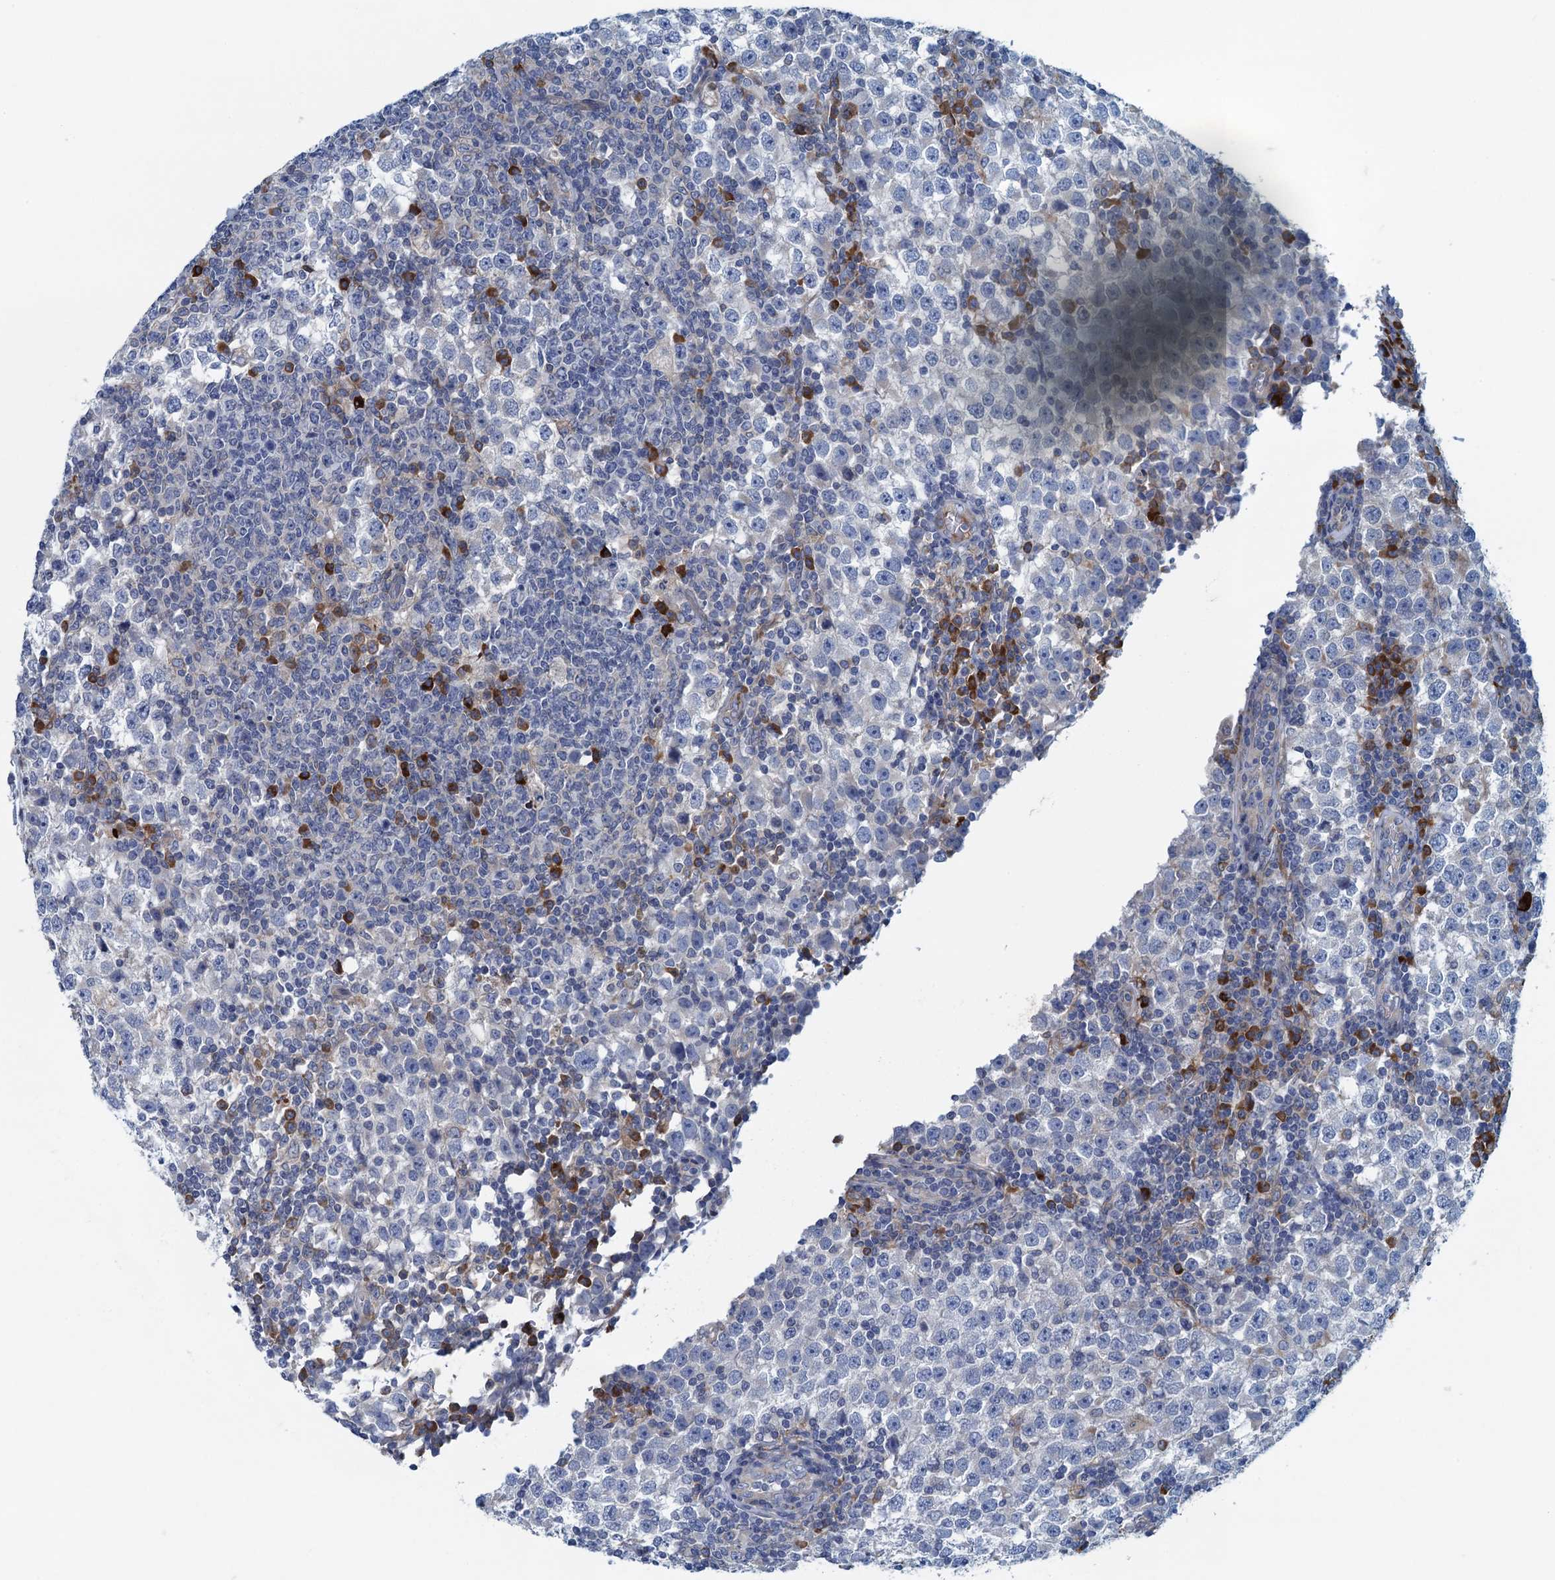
{"staining": {"intensity": "negative", "quantity": "none", "location": "none"}, "tissue": "testis cancer", "cell_type": "Tumor cells", "image_type": "cancer", "snomed": [{"axis": "morphology", "description": "Seminoma, NOS"}, {"axis": "topography", "description": "Testis"}], "caption": "There is no significant staining in tumor cells of testis cancer (seminoma). The staining was performed using DAB (3,3'-diaminobenzidine) to visualize the protein expression in brown, while the nuclei were stained in blue with hematoxylin (Magnification: 20x).", "gene": "MYDGF", "patient": {"sex": "male", "age": 65}}